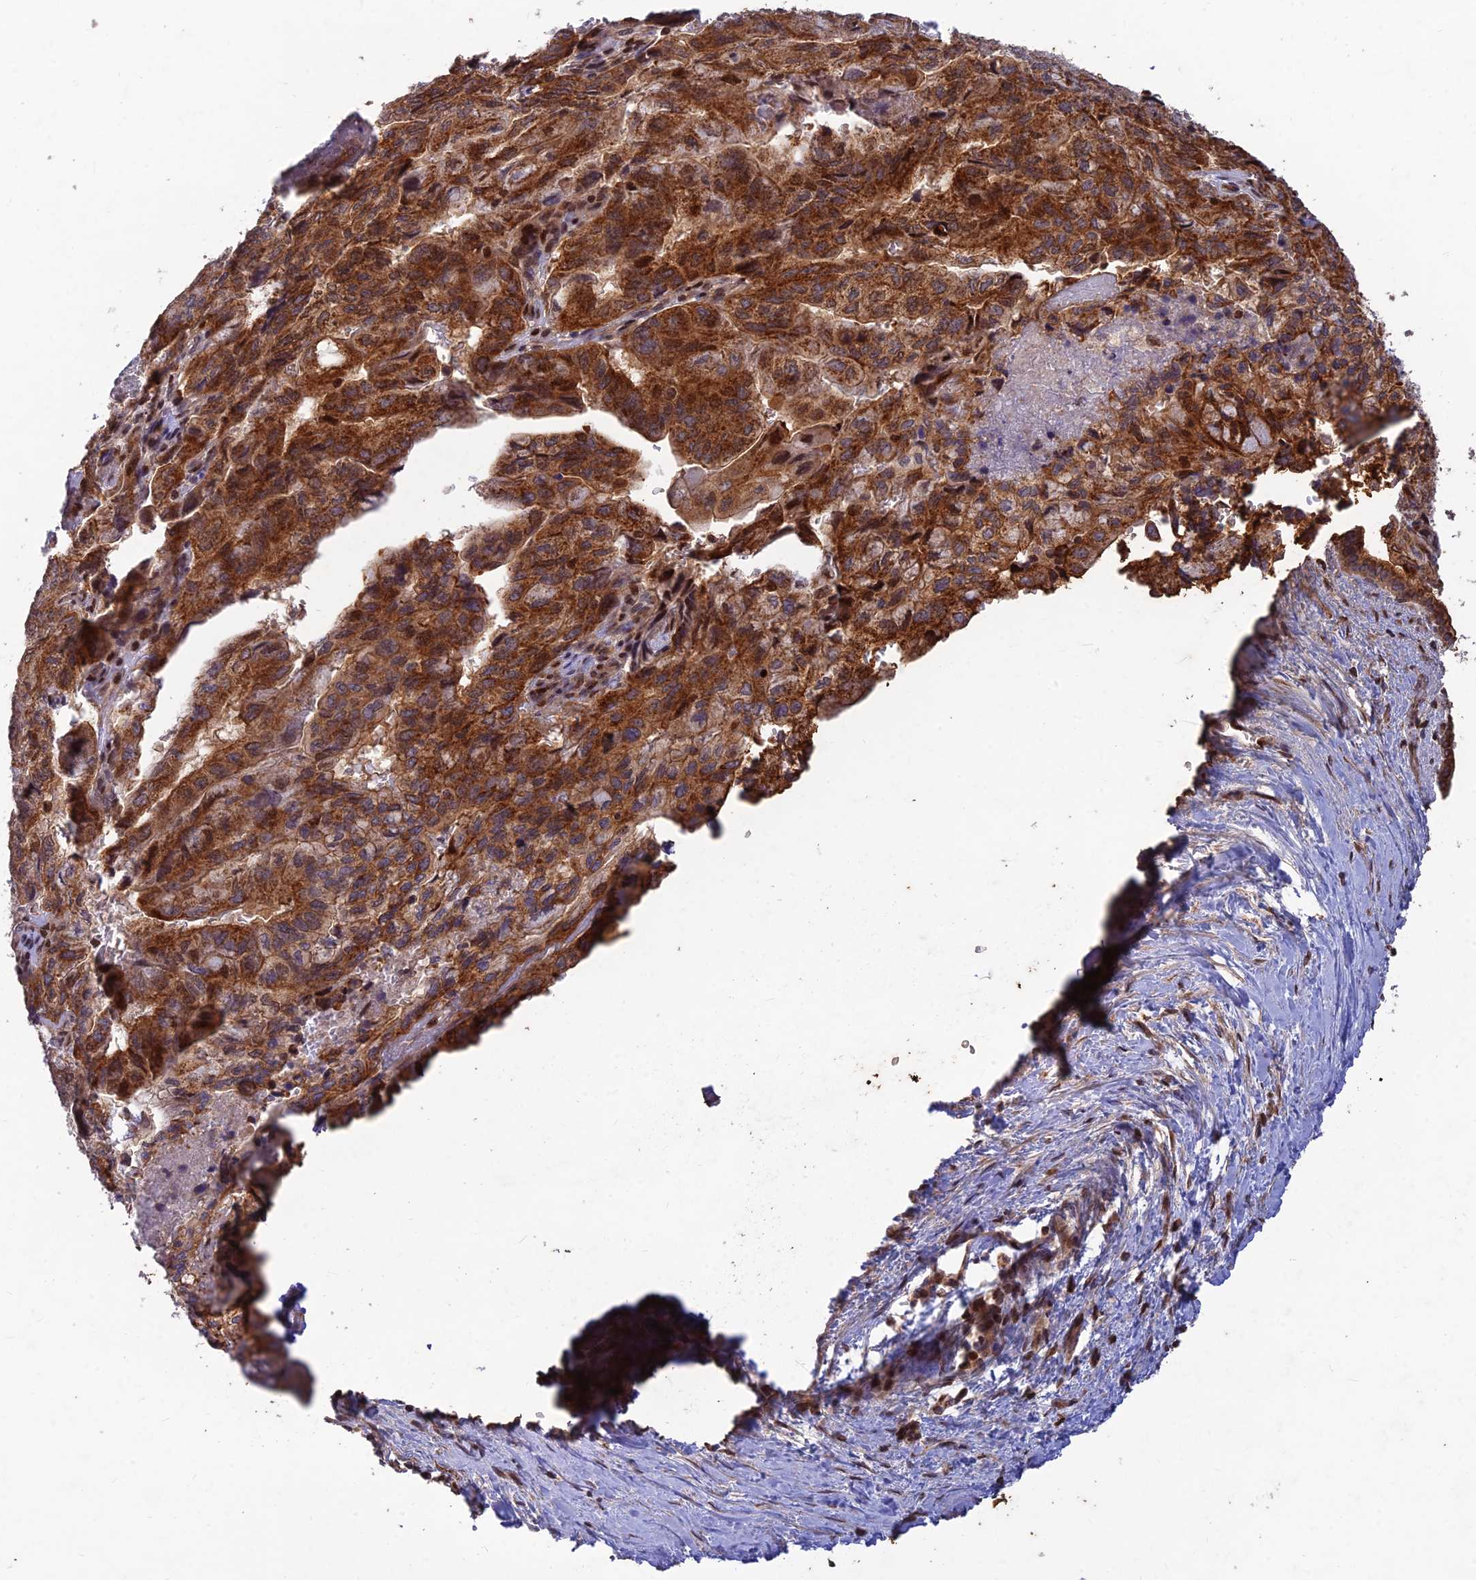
{"staining": {"intensity": "strong", "quantity": ">75%", "location": "cytoplasmic/membranous,nuclear"}, "tissue": "pancreatic cancer", "cell_type": "Tumor cells", "image_type": "cancer", "snomed": [{"axis": "morphology", "description": "Adenocarcinoma, NOS"}, {"axis": "topography", "description": "Pancreas"}], "caption": "Pancreatic cancer was stained to show a protein in brown. There is high levels of strong cytoplasmic/membranous and nuclear staining in approximately >75% of tumor cells.", "gene": "RELCH", "patient": {"sex": "male", "age": 51}}